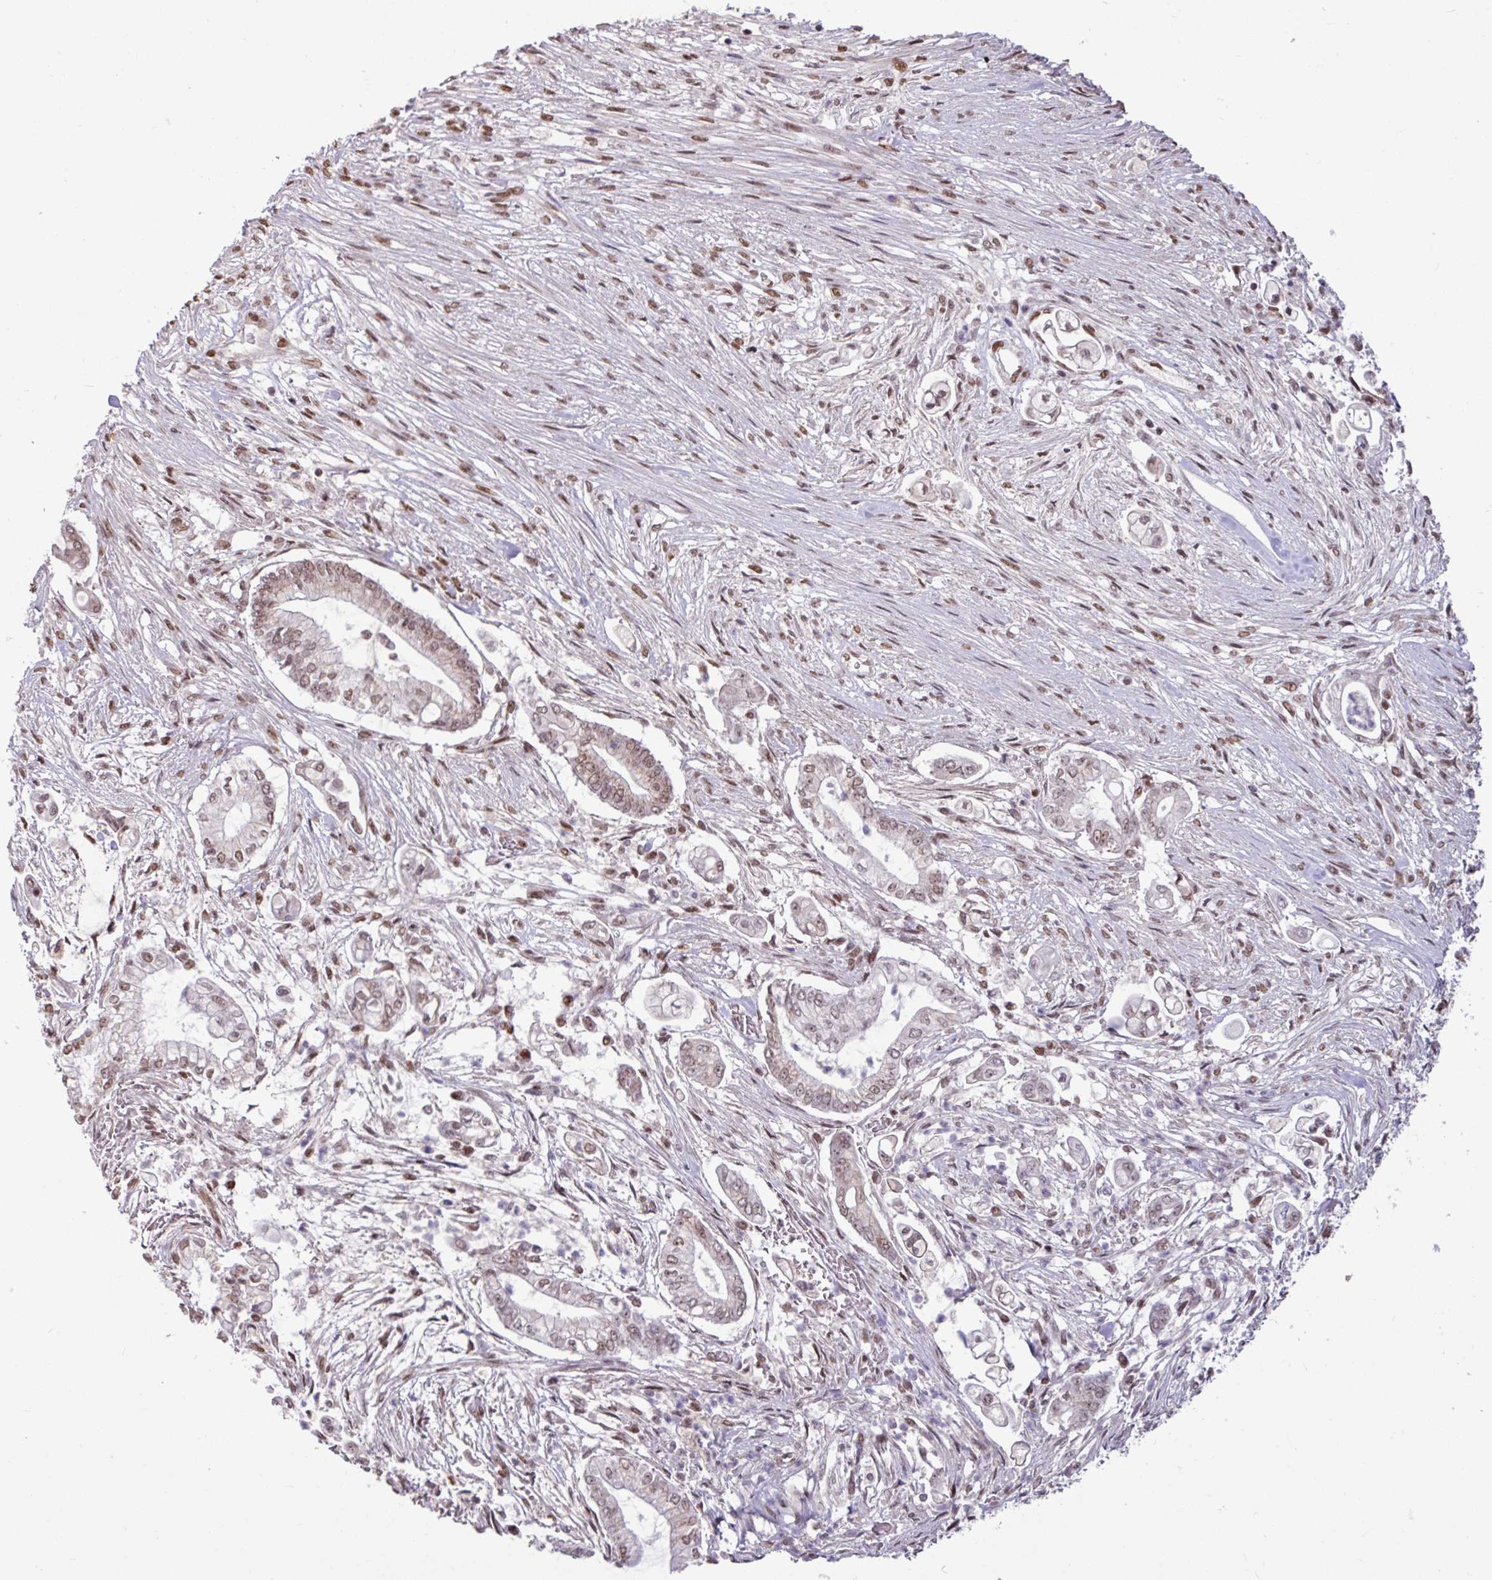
{"staining": {"intensity": "moderate", "quantity": ">75%", "location": "nuclear"}, "tissue": "pancreatic cancer", "cell_type": "Tumor cells", "image_type": "cancer", "snomed": [{"axis": "morphology", "description": "Adenocarcinoma, NOS"}, {"axis": "topography", "description": "Pancreas"}], "caption": "About >75% of tumor cells in adenocarcinoma (pancreatic) display moderate nuclear protein positivity as visualized by brown immunohistochemical staining.", "gene": "TDG", "patient": {"sex": "female", "age": 69}}